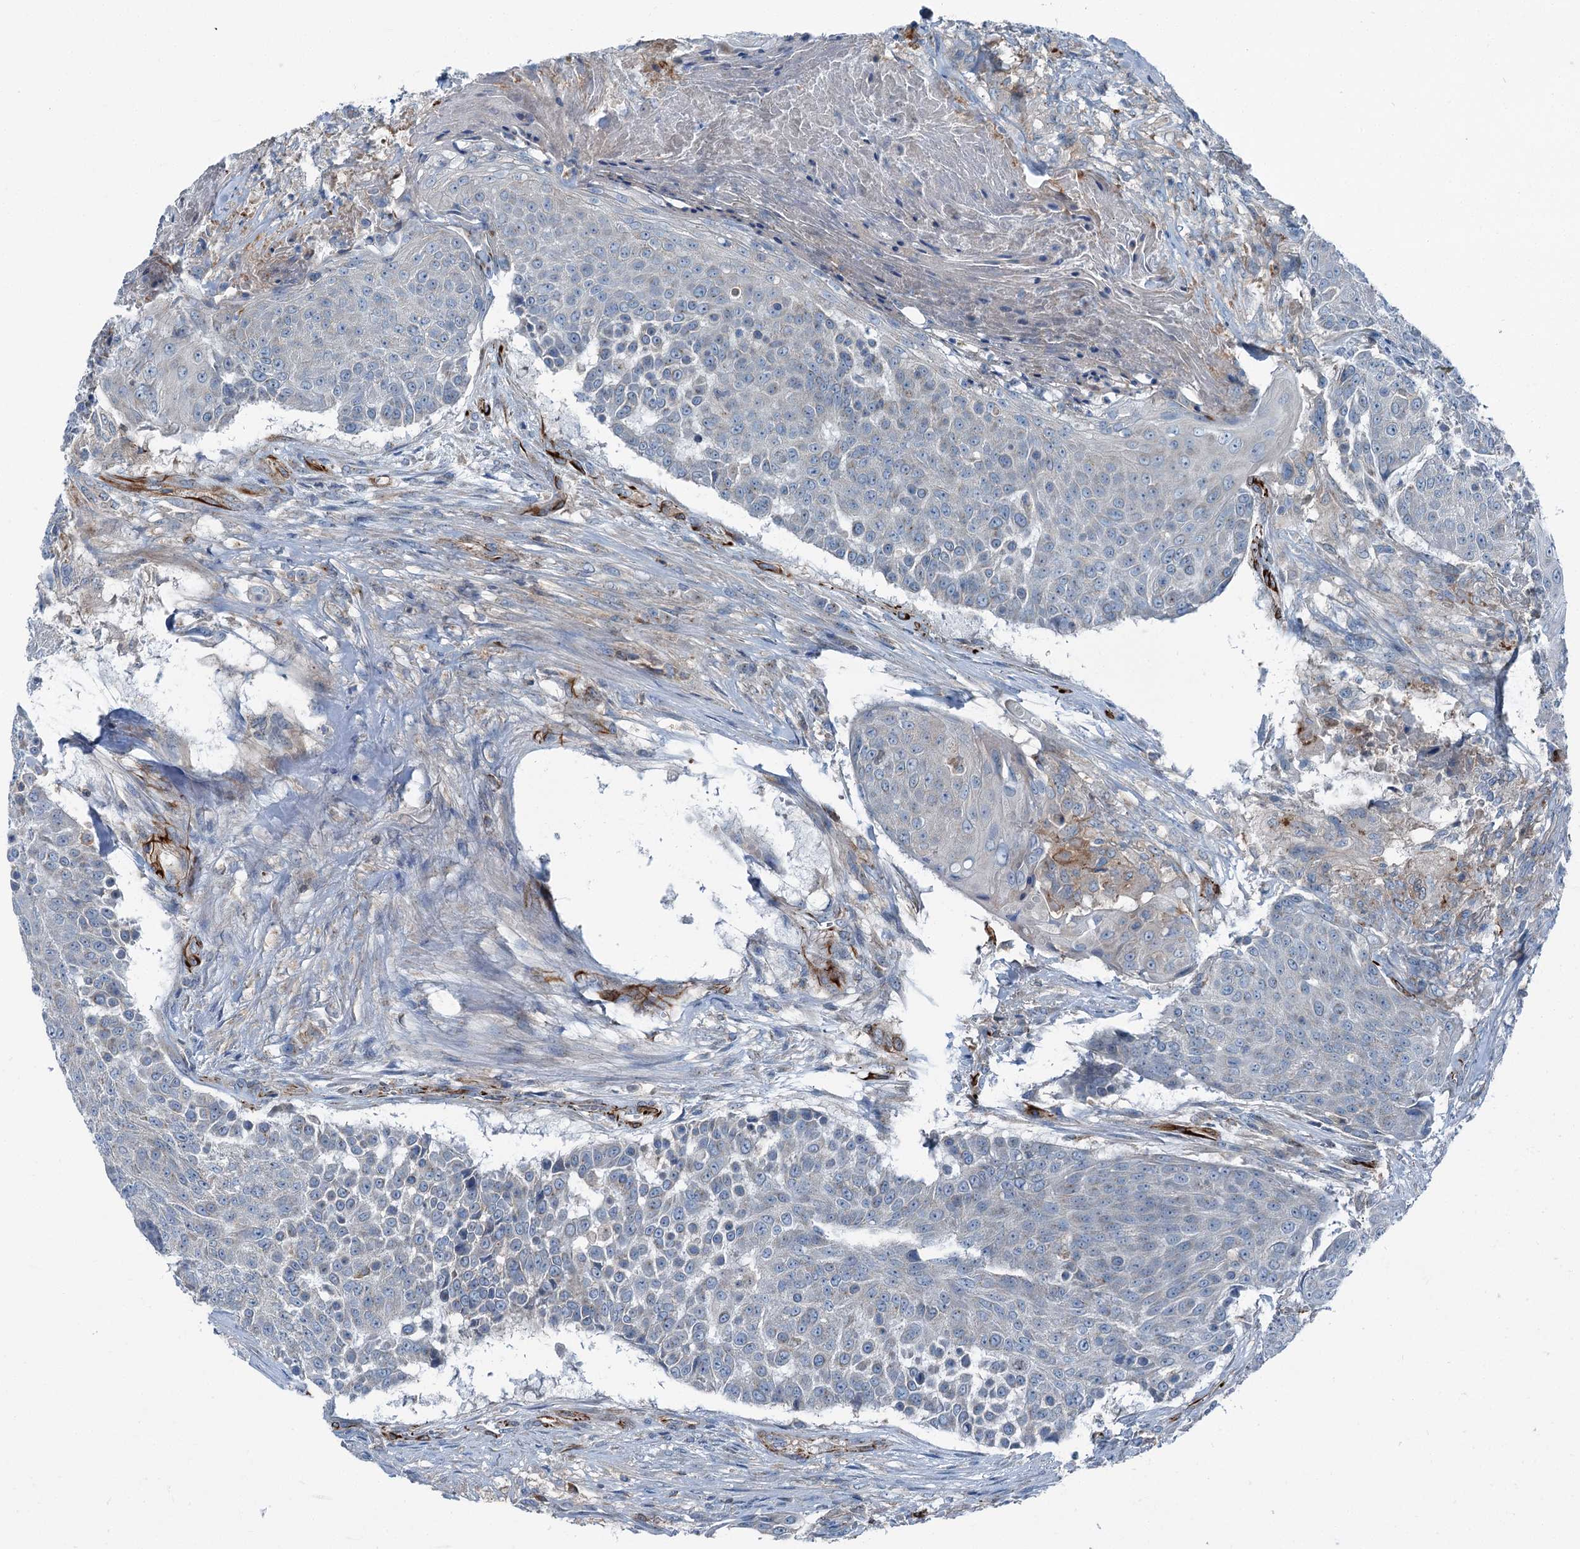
{"staining": {"intensity": "negative", "quantity": "none", "location": "none"}, "tissue": "urothelial cancer", "cell_type": "Tumor cells", "image_type": "cancer", "snomed": [{"axis": "morphology", "description": "Urothelial carcinoma, High grade"}, {"axis": "topography", "description": "Urinary bladder"}], "caption": "Photomicrograph shows no protein staining in tumor cells of urothelial carcinoma (high-grade) tissue.", "gene": "AXL", "patient": {"sex": "female", "age": 63}}